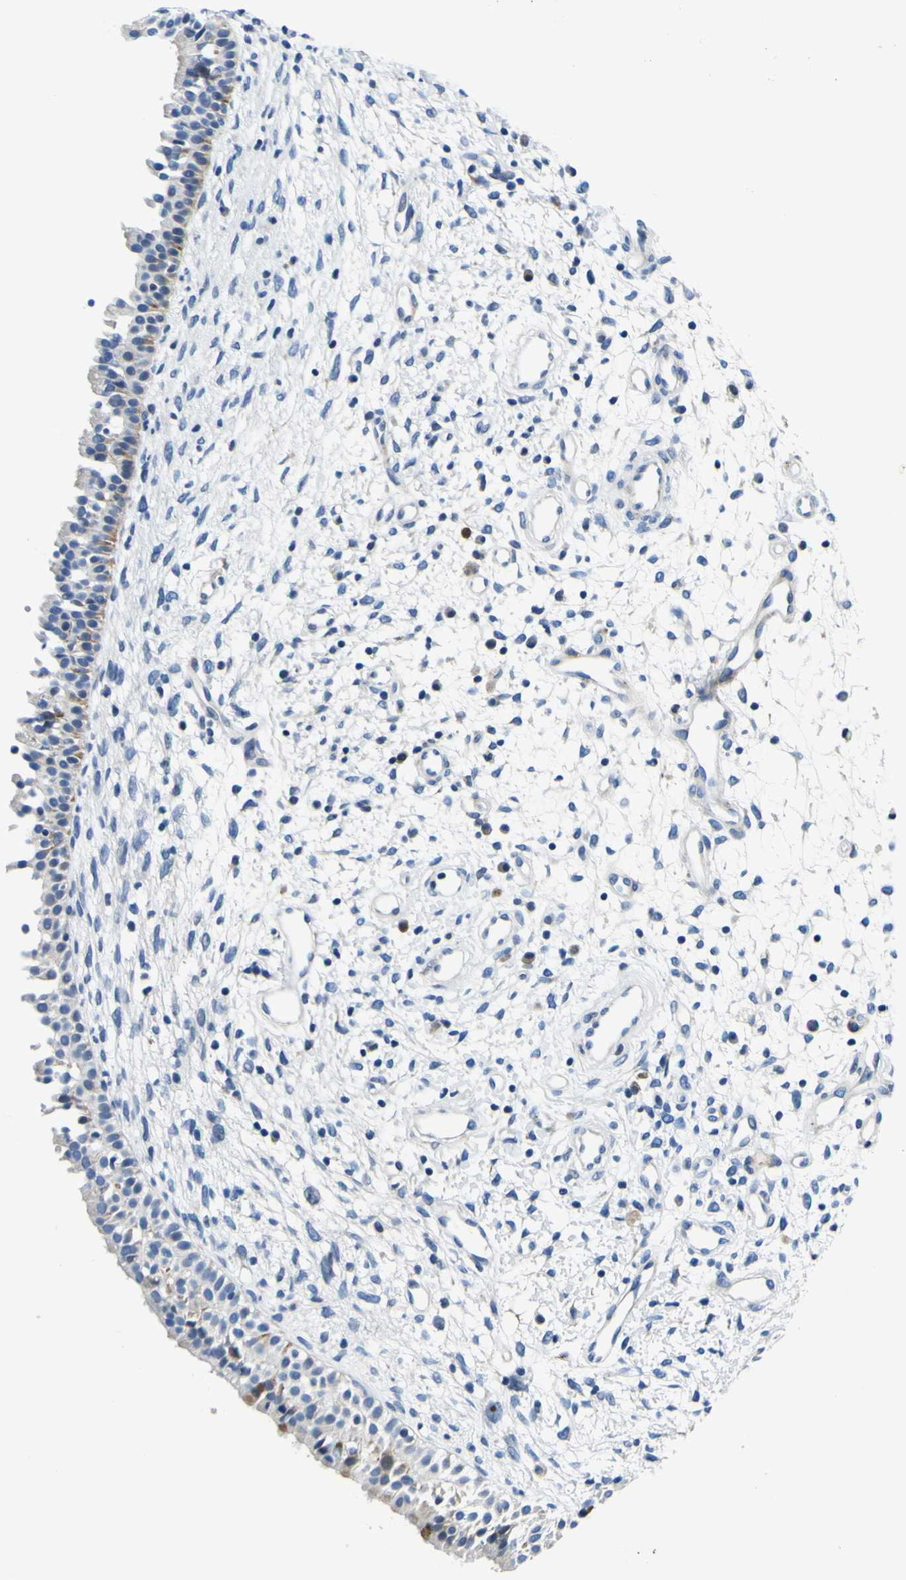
{"staining": {"intensity": "moderate", "quantity": "25%-75%", "location": "cytoplasmic/membranous"}, "tissue": "nasopharynx", "cell_type": "Respiratory epithelial cells", "image_type": "normal", "snomed": [{"axis": "morphology", "description": "Normal tissue, NOS"}, {"axis": "topography", "description": "Nasopharynx"}], "caption": "High-magnification brightfield microscopy of benign nasopharynx stained with DAB (3,3'-diaminobenzidine) (brown) and counterstained with hematoxylin (blue). respiratory epithelial cells exhibit moderate cytoplasmic/membranous positivity is identified in approximately25%-75% of cells. The staining was performed using DAB to visualize the protein expression in brown, while the nuclei were stained in blue with hematoxylin (Magnification: 20x).", "gene": "NLRP3", "patient": {"sex": "male", "age": 22}}